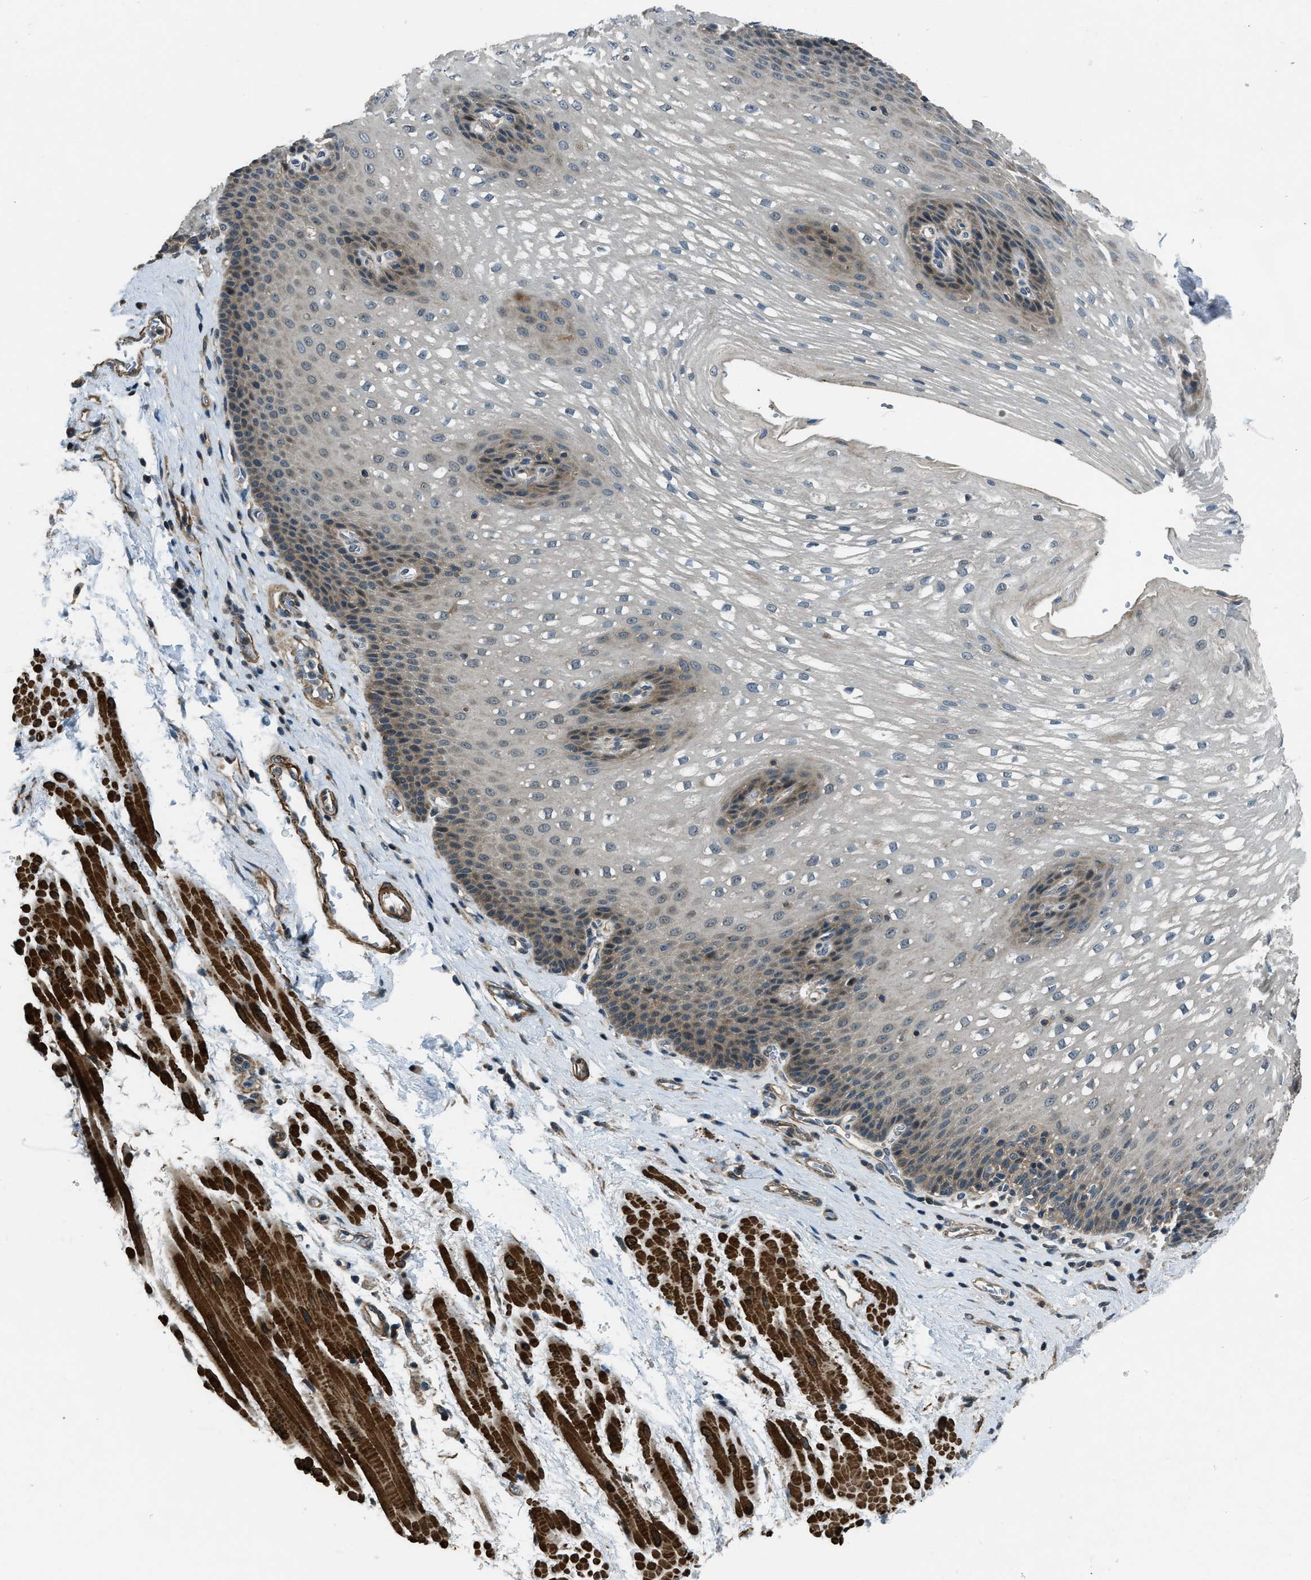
{"staining": {"intensity": "moderate", "quantity": "25%-75%", "location": "cytoplasmic/membranous"}, "tissue": "esophagus", "cell_type": "Squamous epithelial cells", "image_type": "normal", "snomed": [{"axis": "morphology", "description": "Normal tissue, NOS"}, {"axis": "topography", "description": "Esophagus"}], "caption": "Immunohistochemistry histopathology image of benign human esophagus stained for a protein (brown), which displays medium levels of moderate cytoplasmic/membranous expression in about 25%-75% of squamous epithelial cells.", "gene": "NUDCD3", "patient": {"sex": "male", "age": 48}}